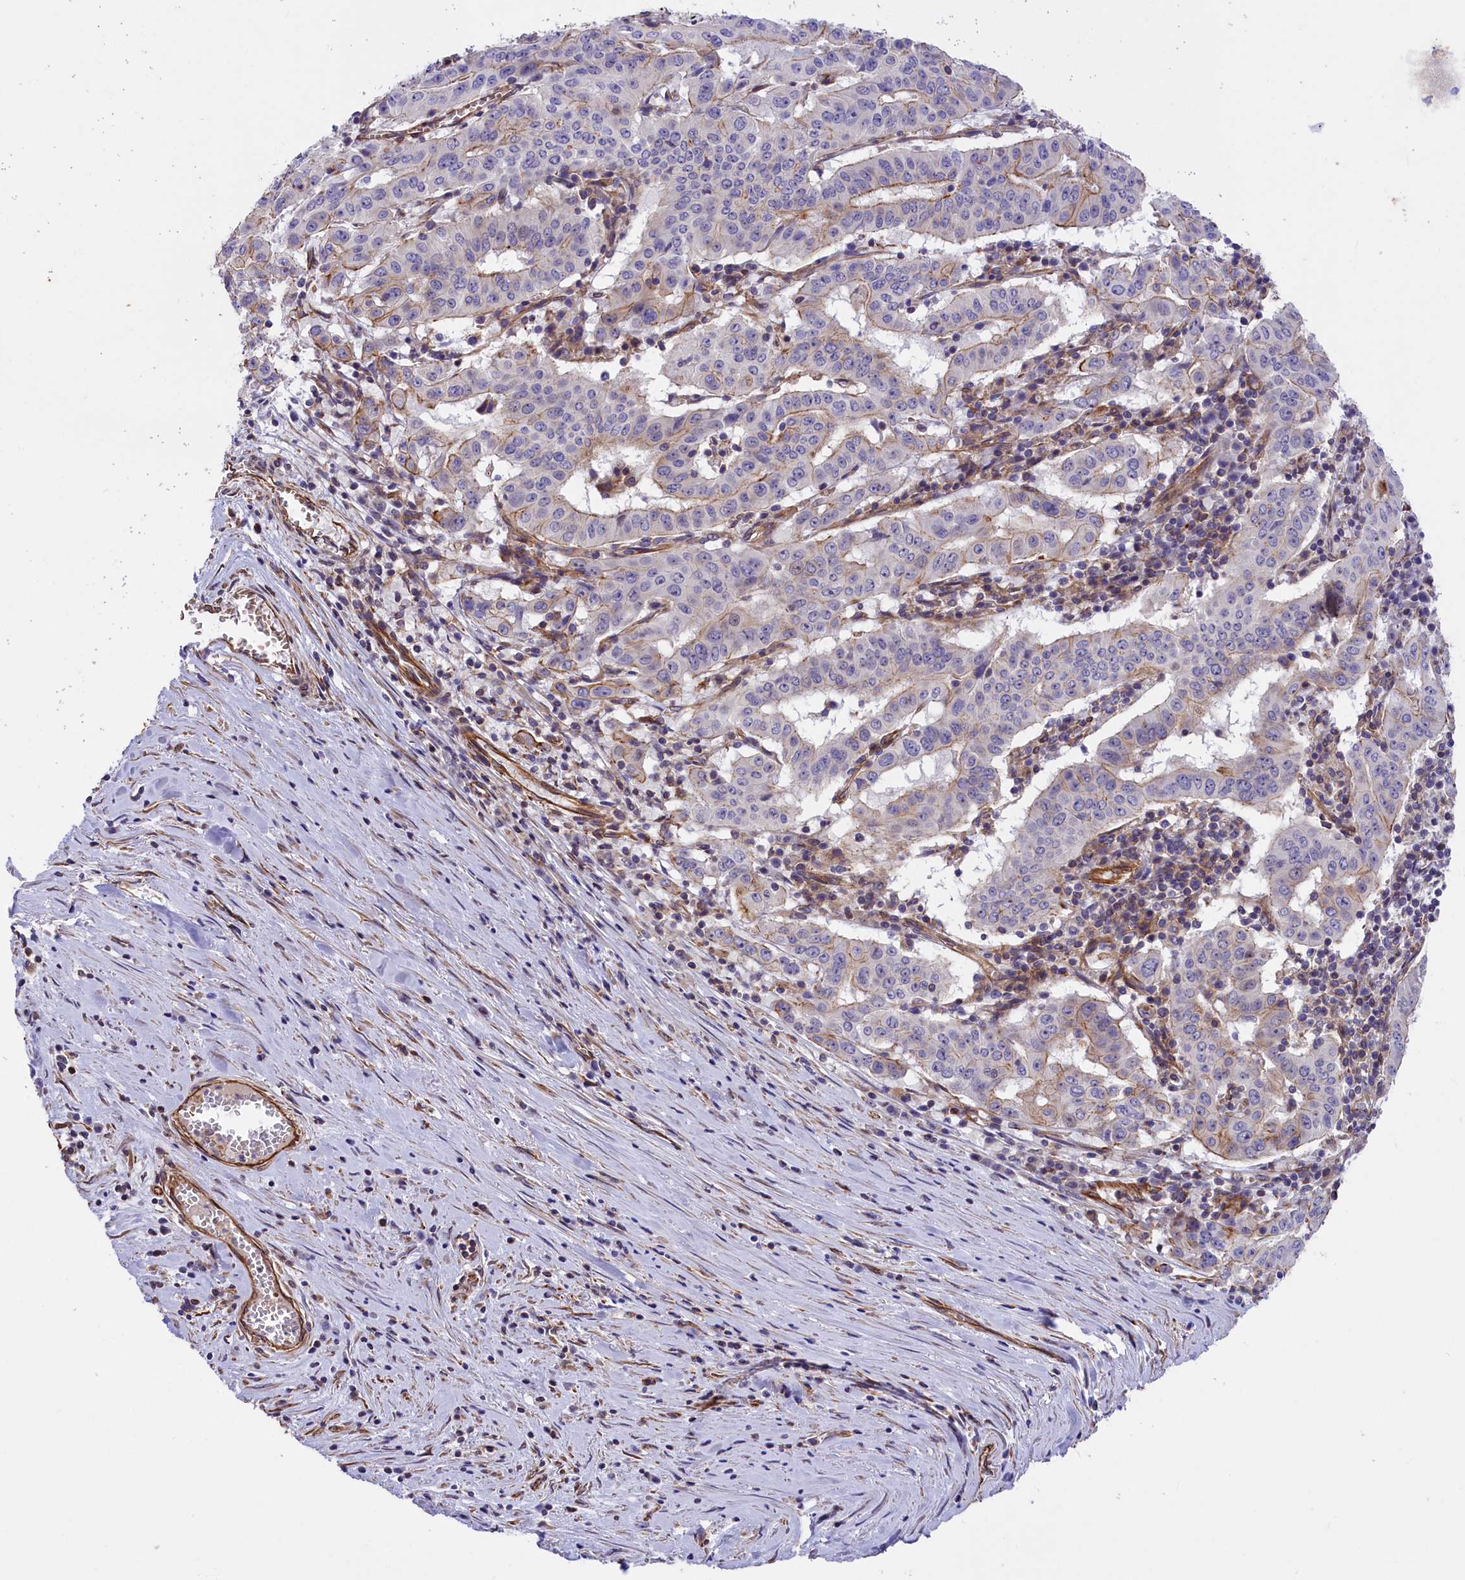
{"staining": {"intensity": "weak", "quantity": "<25%", "location": "cytoplasmic/membranous"}, "tissue": "pancreatic cancer", "cell_type": "Tumor cells", "image_type": "cancer", "snomed": [{"axis": "morphology", "description": "Adenocarcinoma, NOS"}, {"axis": "topography", "description": "Pancreas"}], "caption": "Tumor cells show no significant protein positivity in adenocarcinoma (pancreatic). Nuclei are stained in blue.", "gene": "MED20", "patient": {"sex": "male", "age": 63}}